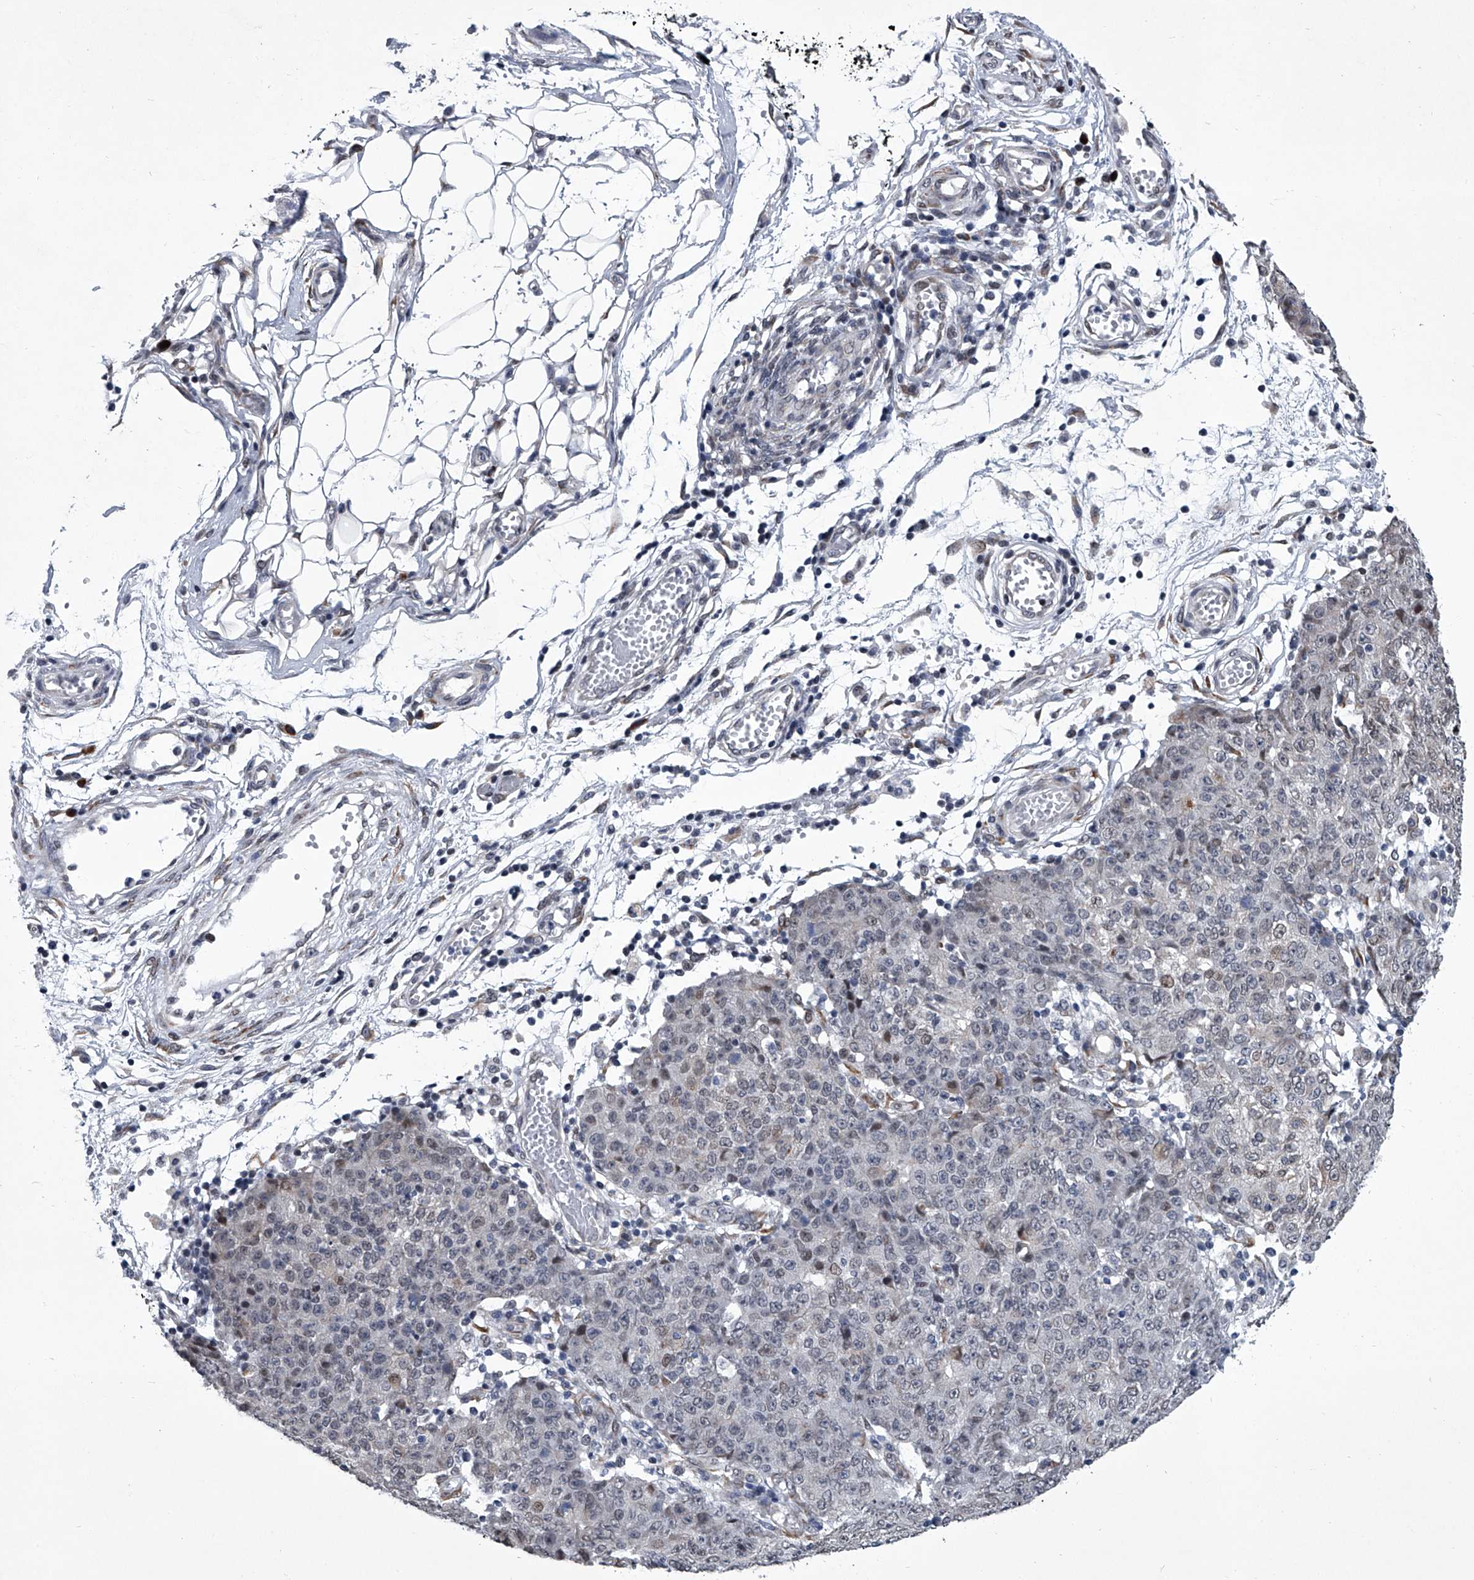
{"staining": {"intensity": "negative", "quantity": "none", "location": "none"}, "tissue": "ovarian cancer", "cell_type": "Tumor cells", "image_type": "cancer", "snomed": [{"axis": "morphology", "description": "Carcinoma, endometroid"}, {"axis": "topography", "description": "Ovary"}], "caption": "Immunohistochemical staining of human ovarian endometroid carcinoma reveals no significant expression in tumor cells.", "gene": "PPP2R5D", "patient": {"sex": "female", "age": 42}}